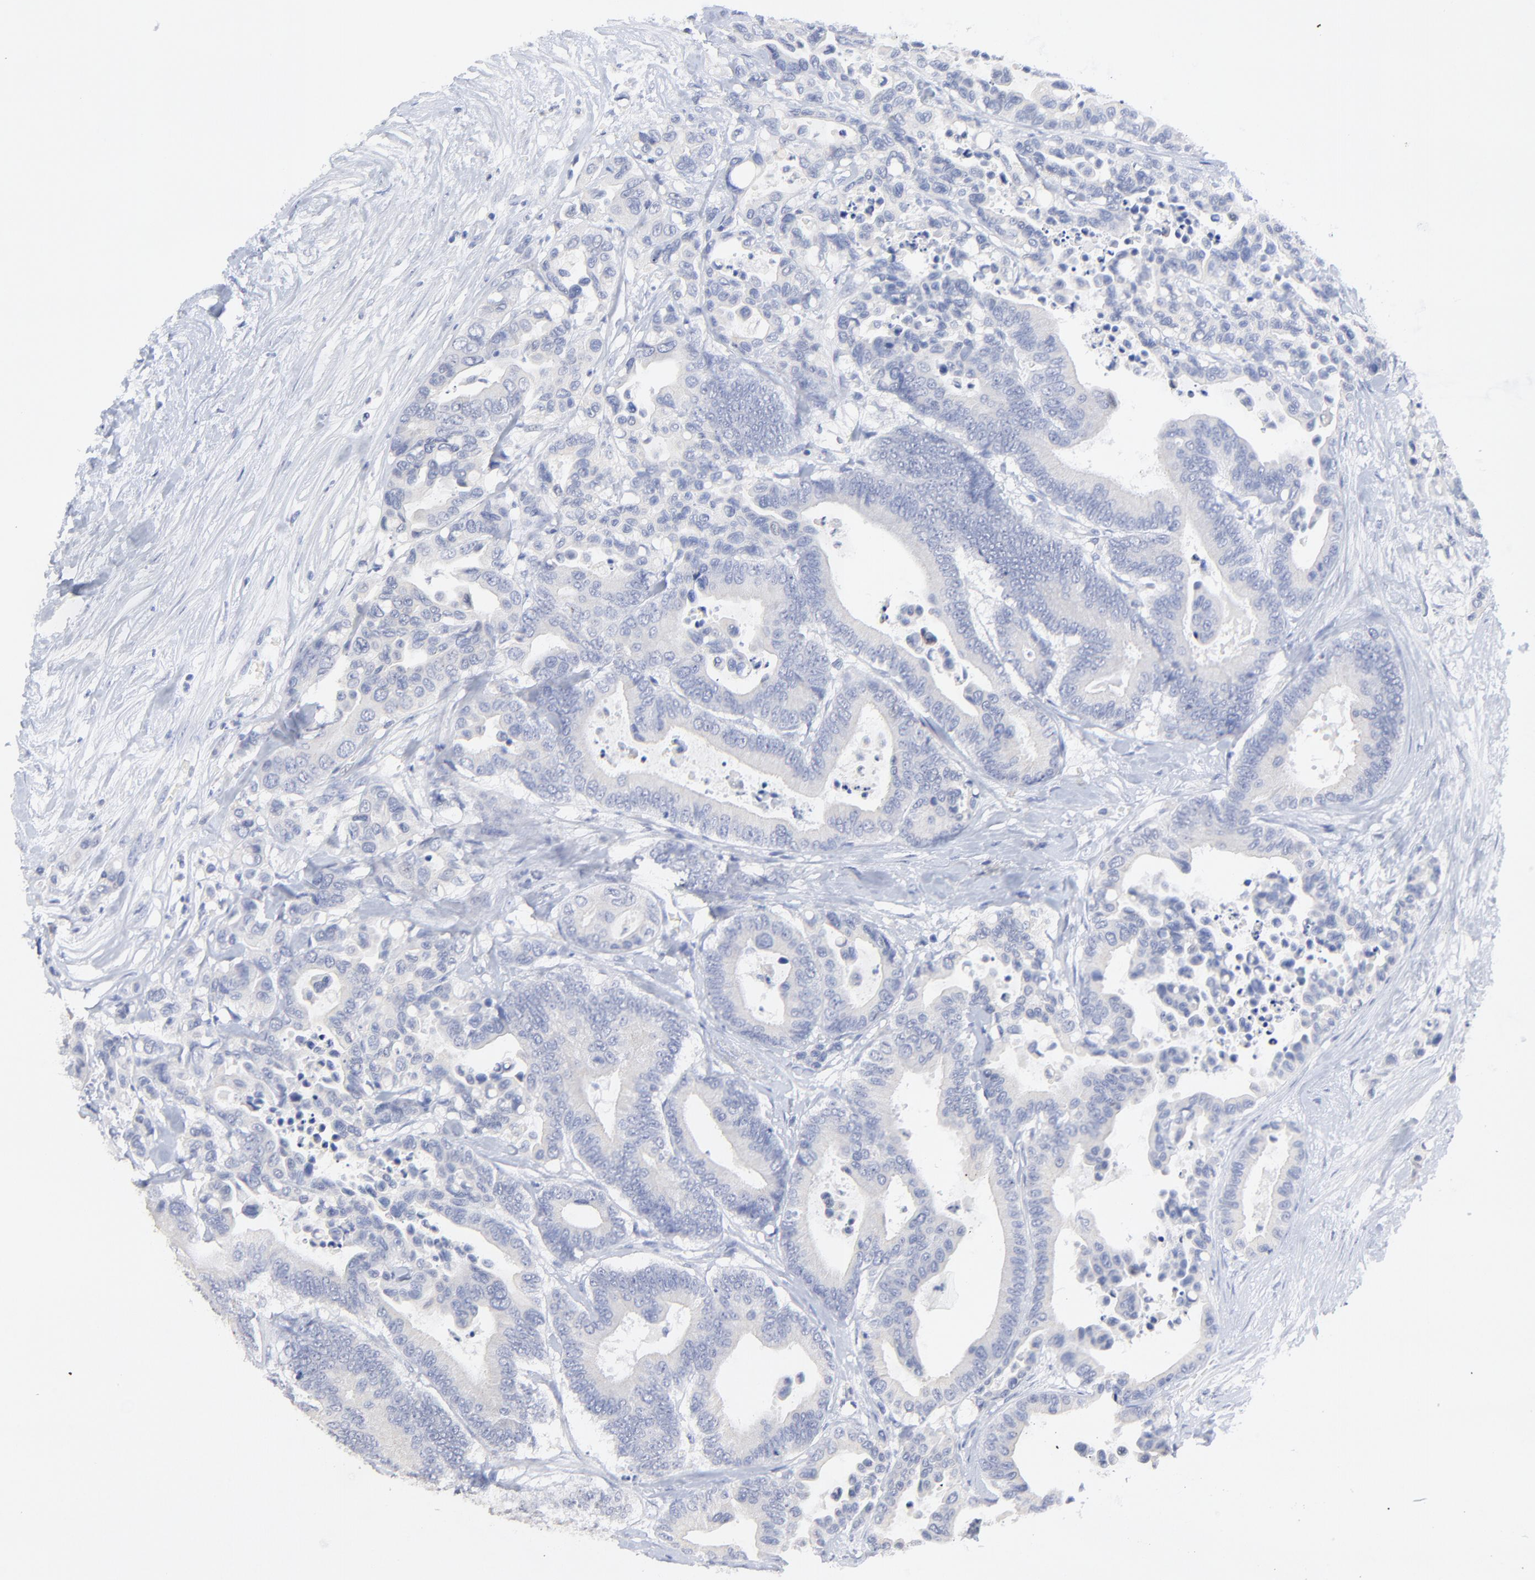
{"staining": {"intensity": "negative", "quantity": "none", "location": "none"}, "tissue": "colorectal cancer", "cell_type": "Tumor cells", "image_type": "cancer", "snomed": [{"axis": "morphology", "description": "Adenocarcinoma, NOS"}, {"axis": "topography", "description": "Colon"}], "caption": "Photomicrograph shows no significant protein expression in tumor cells of colorectal adenocarcinoma.", "gene": "SULT4A1", "patient": {"sex": "male", "age": 82}}